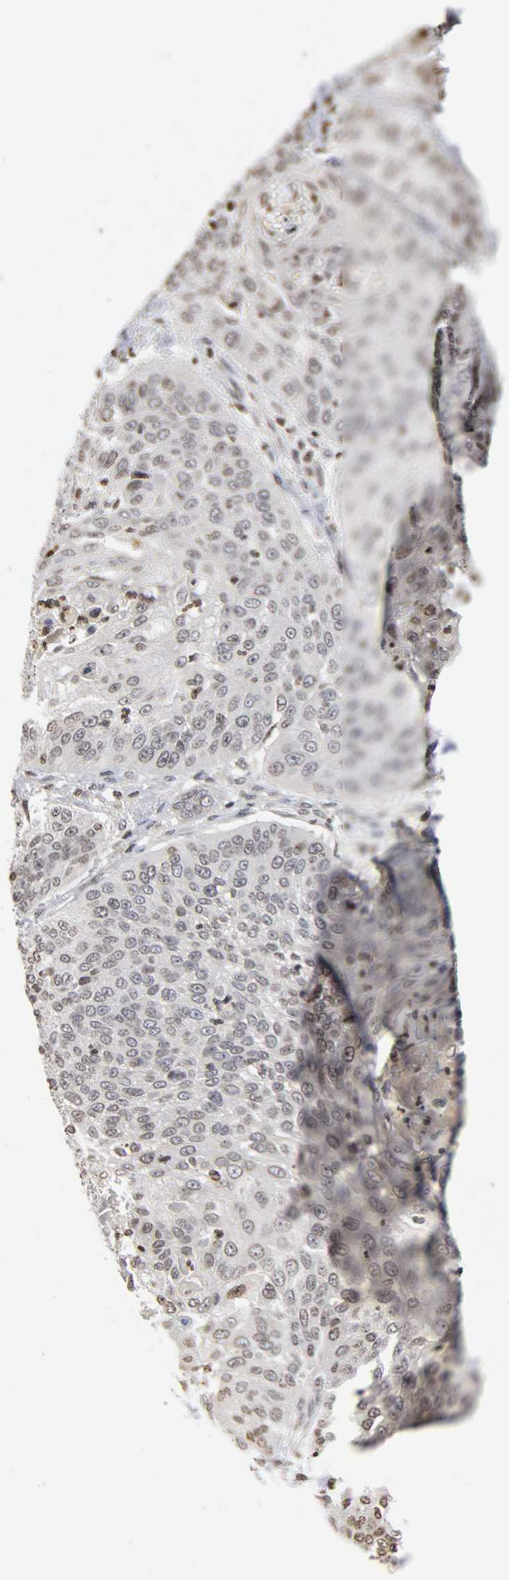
{"staining": {"intensity": "weak", "quantity": "<25%", "location": "nuclear"}, "tissue": "cervical cancer", "cell_type": "Tumor cells", "image_type": "cancer", "snomed": [{"axis": "morphology", "description": "Squamous cell carcinoma, NOS"}, {"axis": "topography", "description": "Cervix"}], "caption": "Tumor cells are negative for protein expression in human cervical cancer (squamous cell carcinoma). (DAB (3,3'-diaminobenzidine) immunohistochemistry visualized using brightfield microscopy, high magnification).", "gene": "ERCC2", "patient": {"sex": "female", "age": 64}}